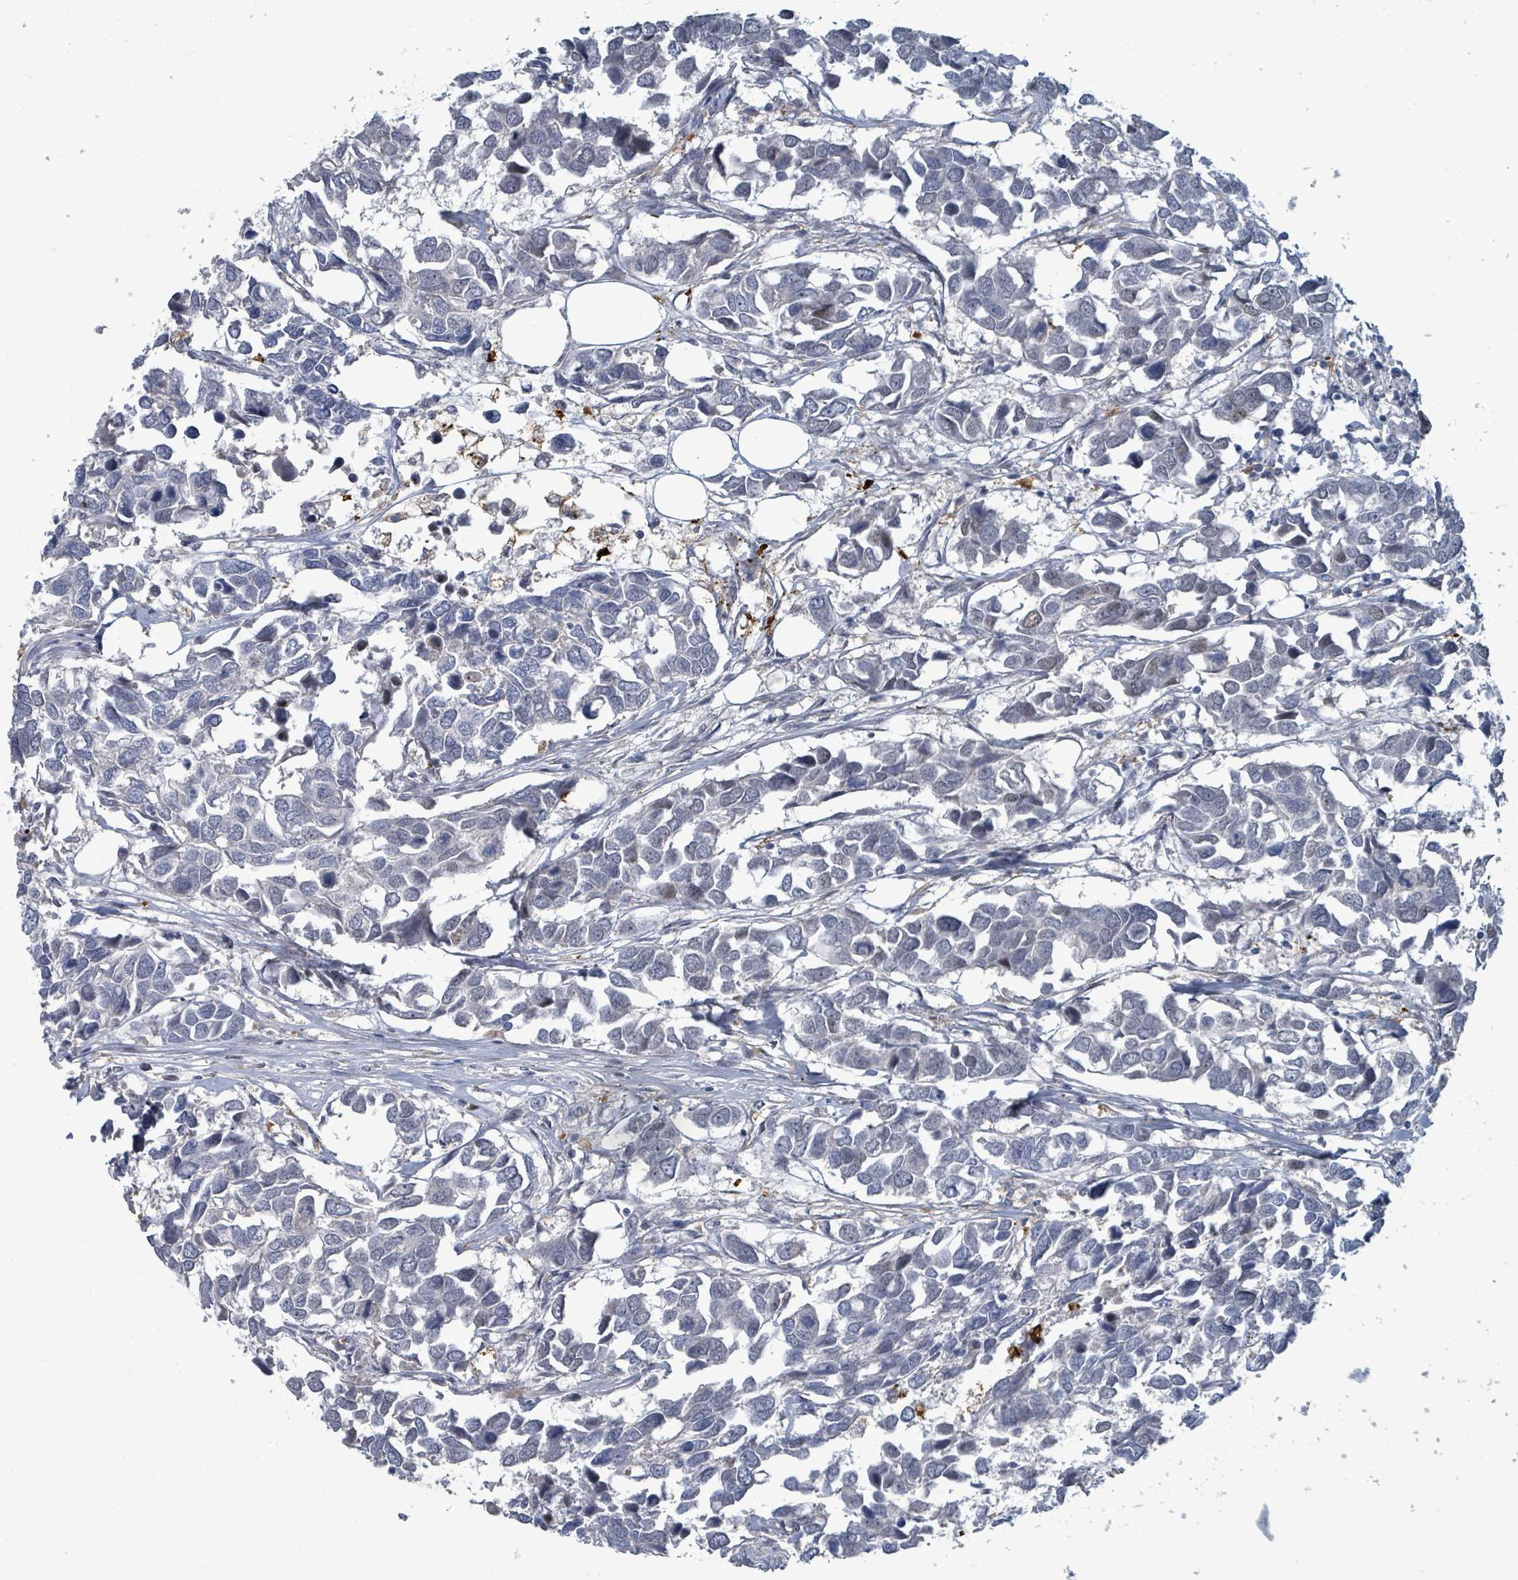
{"staining": {"intensity": "negative", "quantity": "none", "location": "none"}, "tissue": "breast cancer", "cell_type": "Tumor cells", "image_type": "cancer", "snomed": [{"axis": "morphology", "description": "Duct carcinoma"}, {"axis": "topography", "description": "Breast"}], "caption": "DAB immunohistochemical staining of human breast cancer exhibits no significant expression in tumor cells.", "gene": "TRDMT1", "patient": {"sex": "female", "age": 83}}